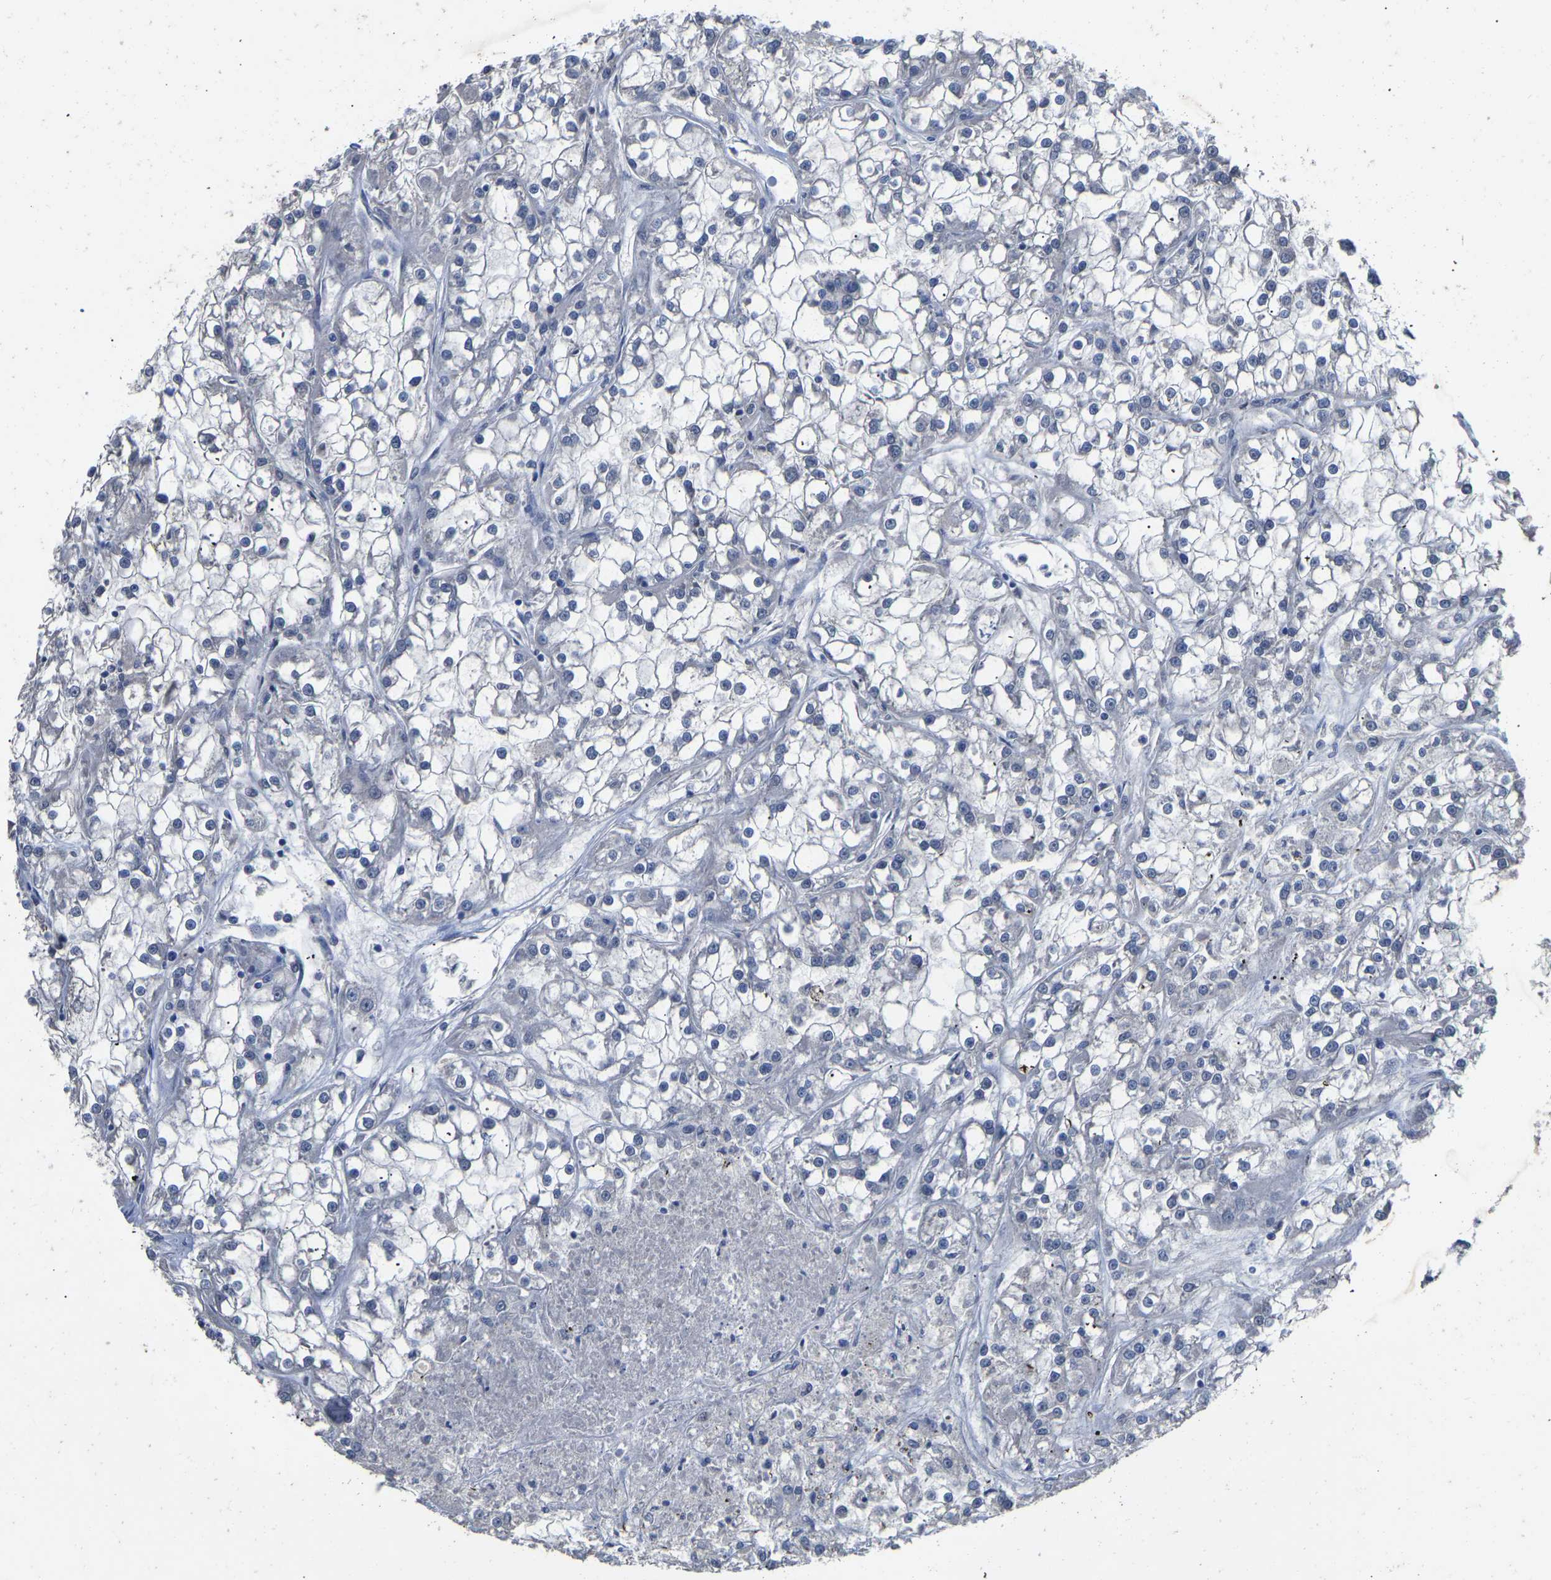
{"staining": {"intensity": "negative", "quantity": "none", "location": "none"}, "tissue": "renal cancer", "cell_type": "Tumor cells", "image_type": "cancer", "snomed": [{"axis": "morphology", "description": "Adenocarcinoma, NOS"}, {"axis": "topography", "description": "Kidney"}], "caption": "The immunohistochemistry (IHC) photomicrograph has no significant expression in tumor cells of renal adenocarcinoma tissue. (DAB immunohistochemistry visualized using brightfield microscopy, high magnification).", "gene": "QKI", "patient": {"sex": "female", "age": 52}}